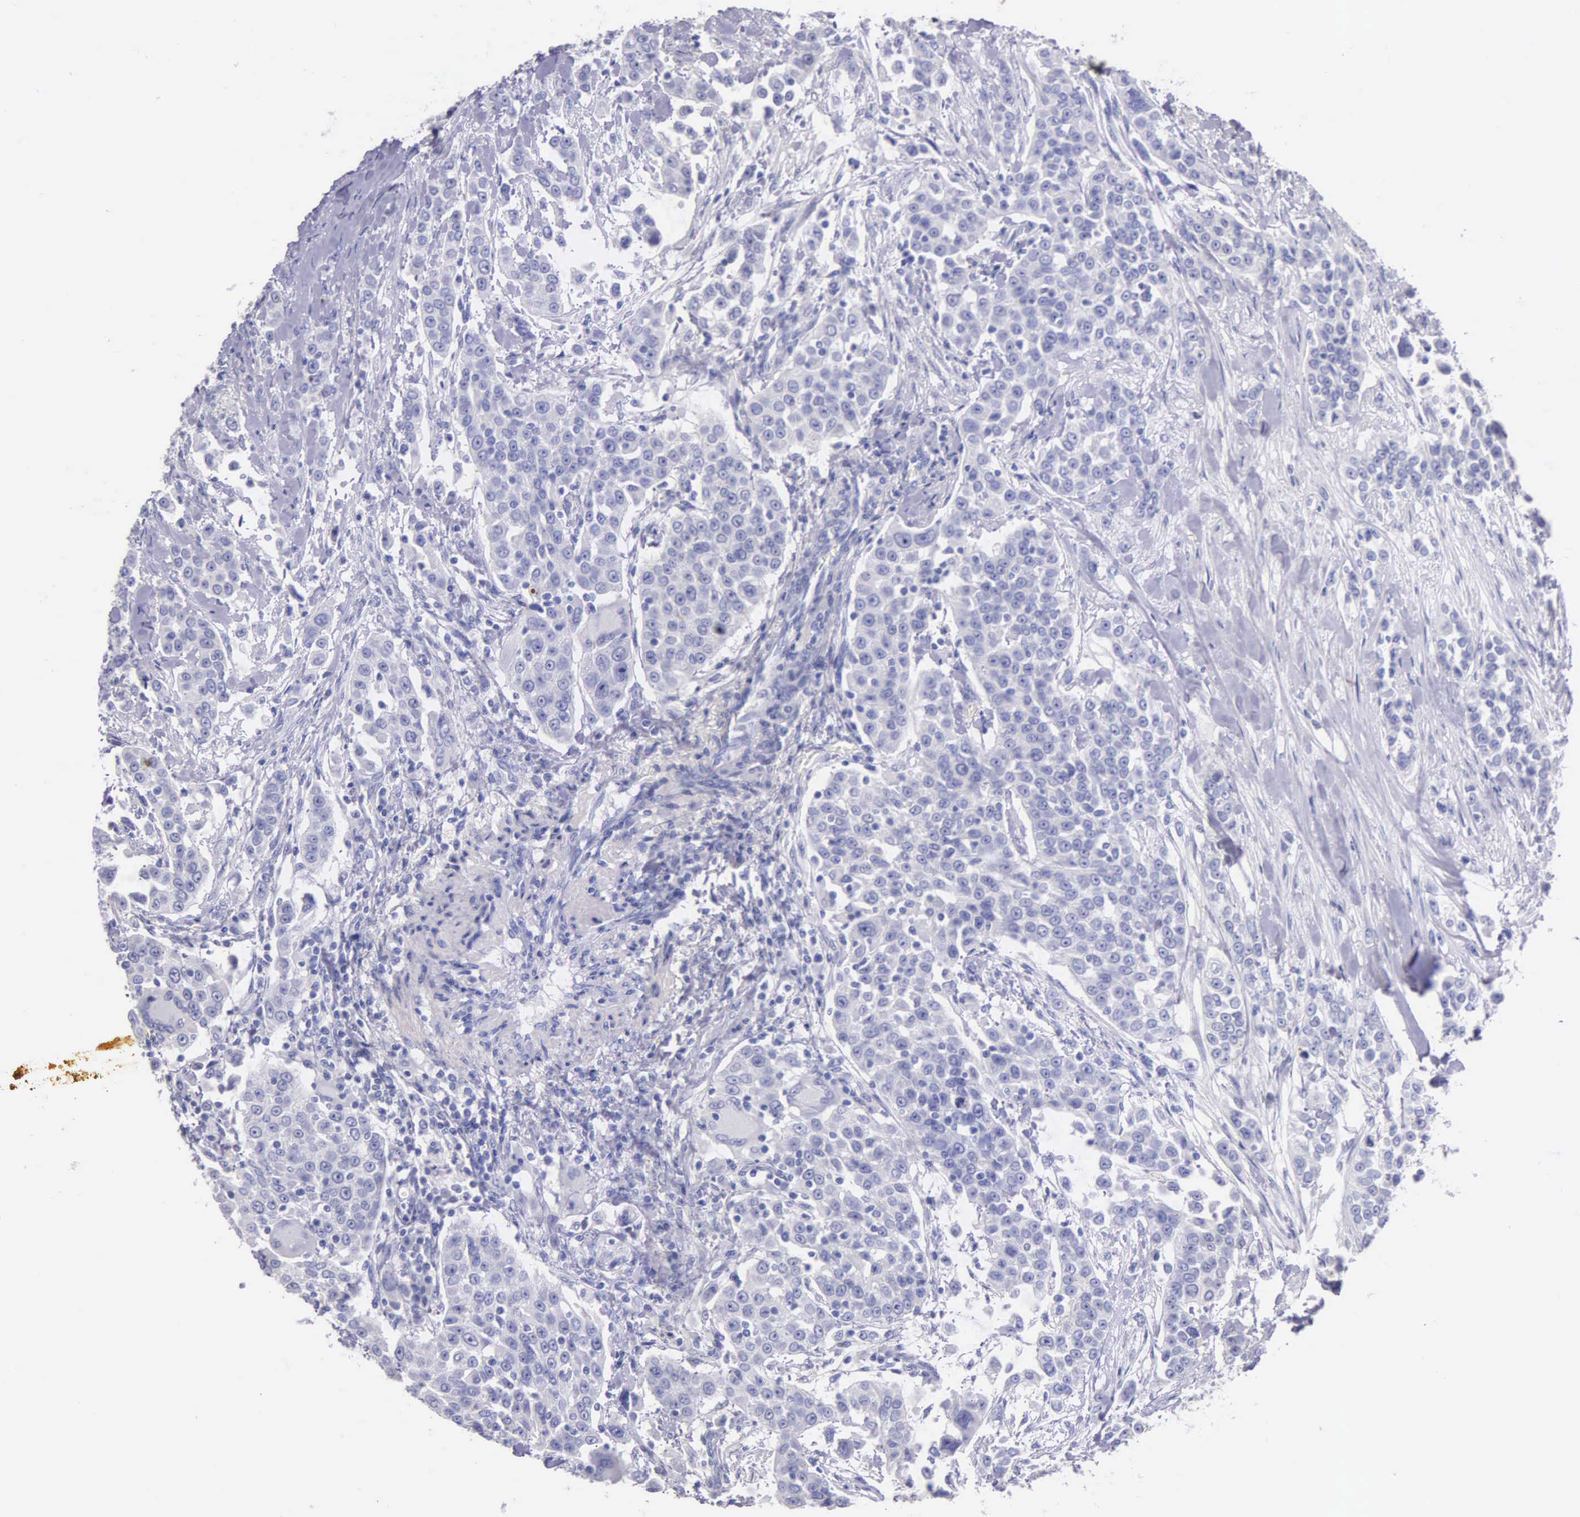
{"staining": {"intensity": "negative", "quantity": "none", "location": "none"}, "tissue": "urothelial cancer", "cell_type": "Tumor cells", "image_type": "cancer", "snomed": [{"axis": "morphology", "description": "Urothelial carcinoma, High grade"}, {"axis": "topography", "description": "Urinary bladder"}], "caption": "An image of urothelial carcinoma (high-grade) stained for a protein demonstrates no brown staining in tumor cells.", "gene": "GSTT2", "patient": {"sex": "female", "age": 80}}